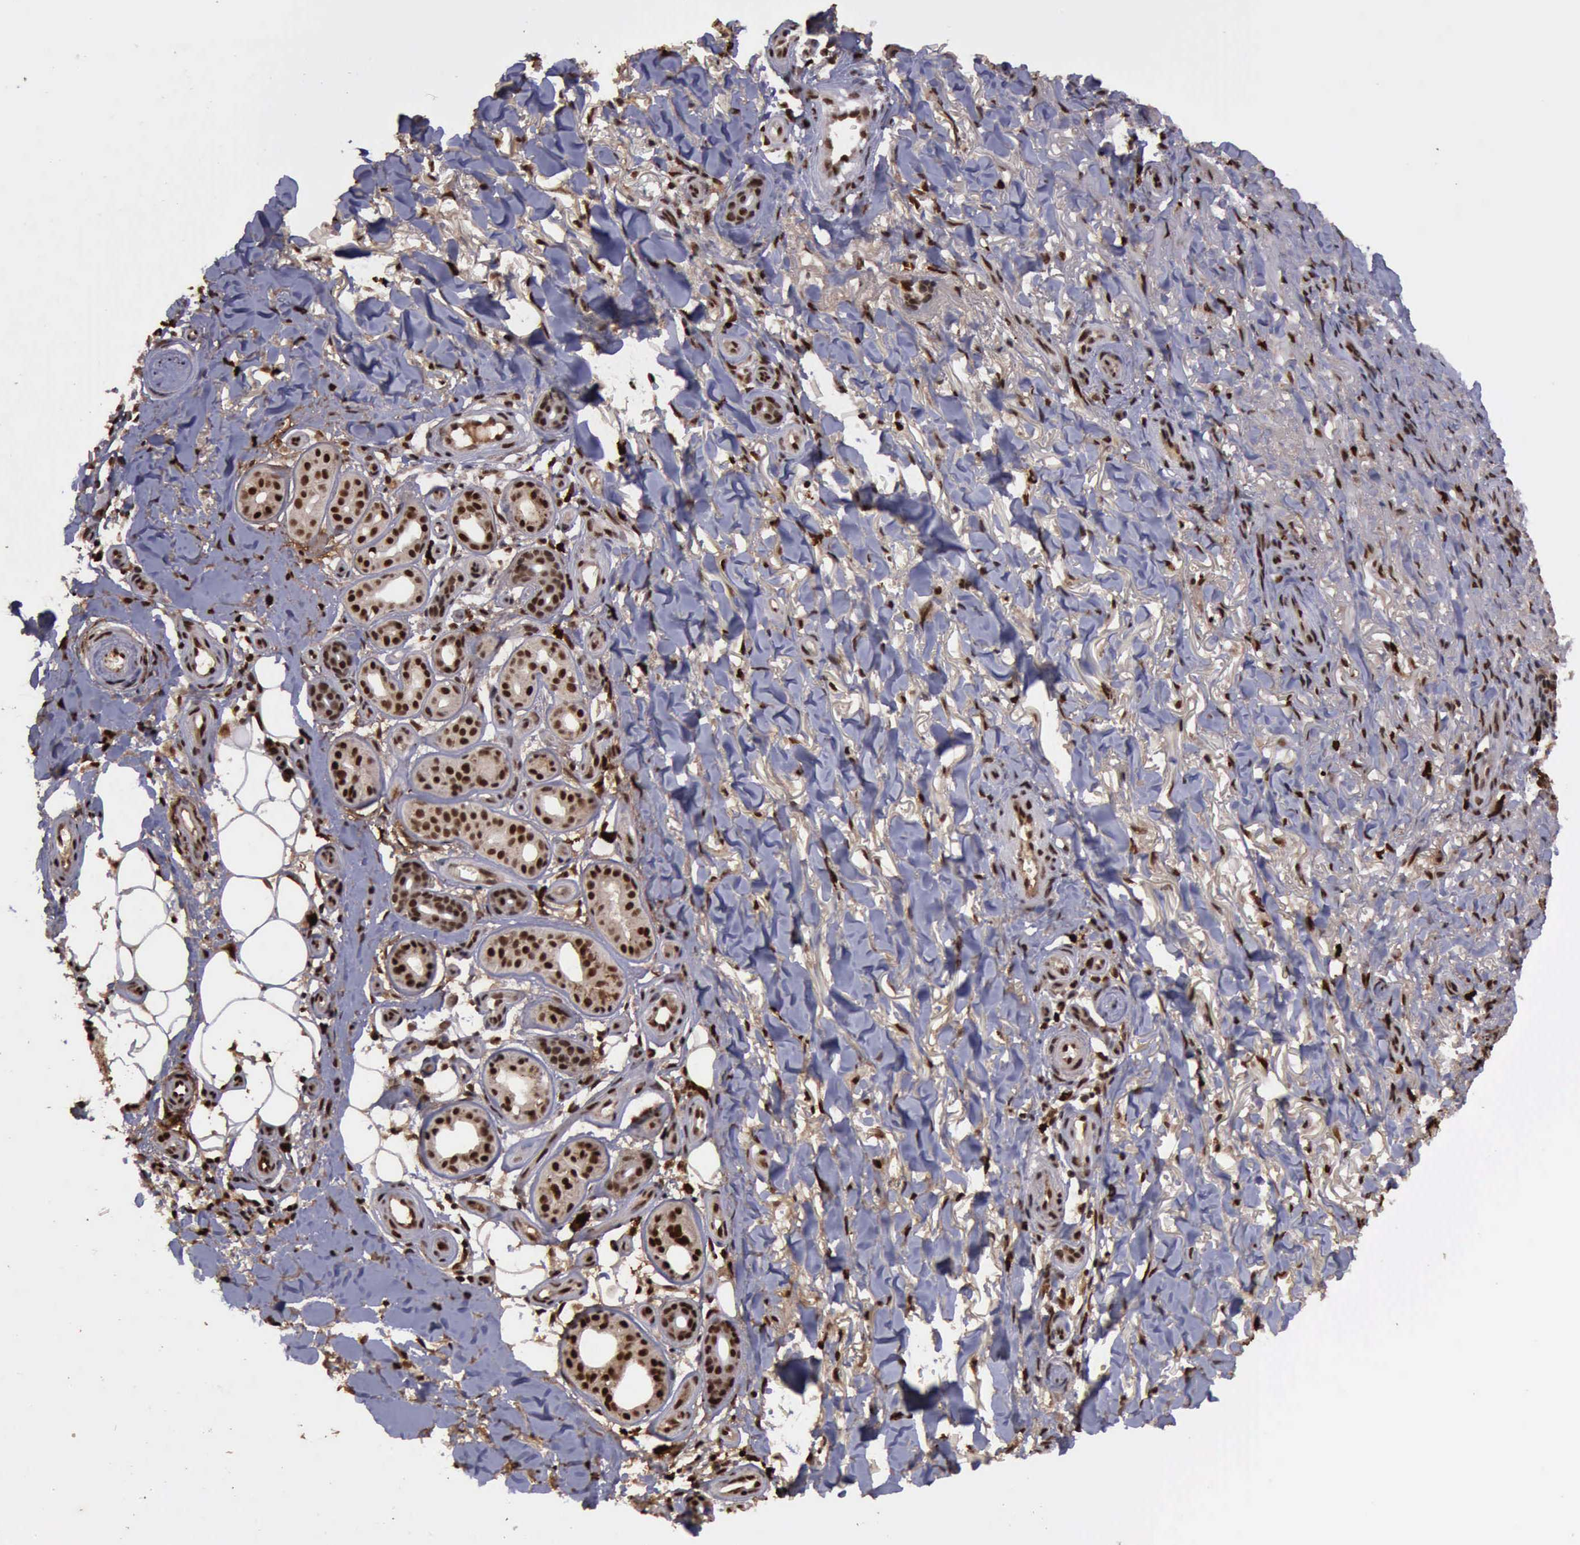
{"staining": {"intensity": "moderate", "quantity": ">75%", "location": "nuclear"}, "tissue": "skin cancer", "cell_type": "Tumor cells", "image_type": "cancer", "snomed": [{"axis": "morphology", "description": "Basal cell carcinoma"}, {"axis": "topography", "description": "Skin"}], "caption": "Immunohistochemistry histopathology image of human skin cancer (basal cell carcinoma) stained for a protein (brown), which exhibits medium levels of moderate nuclear staining in about >75% of tumor cells.", "gene": "TRMT2A", "patient": {"sex": "male", "age": 81}}